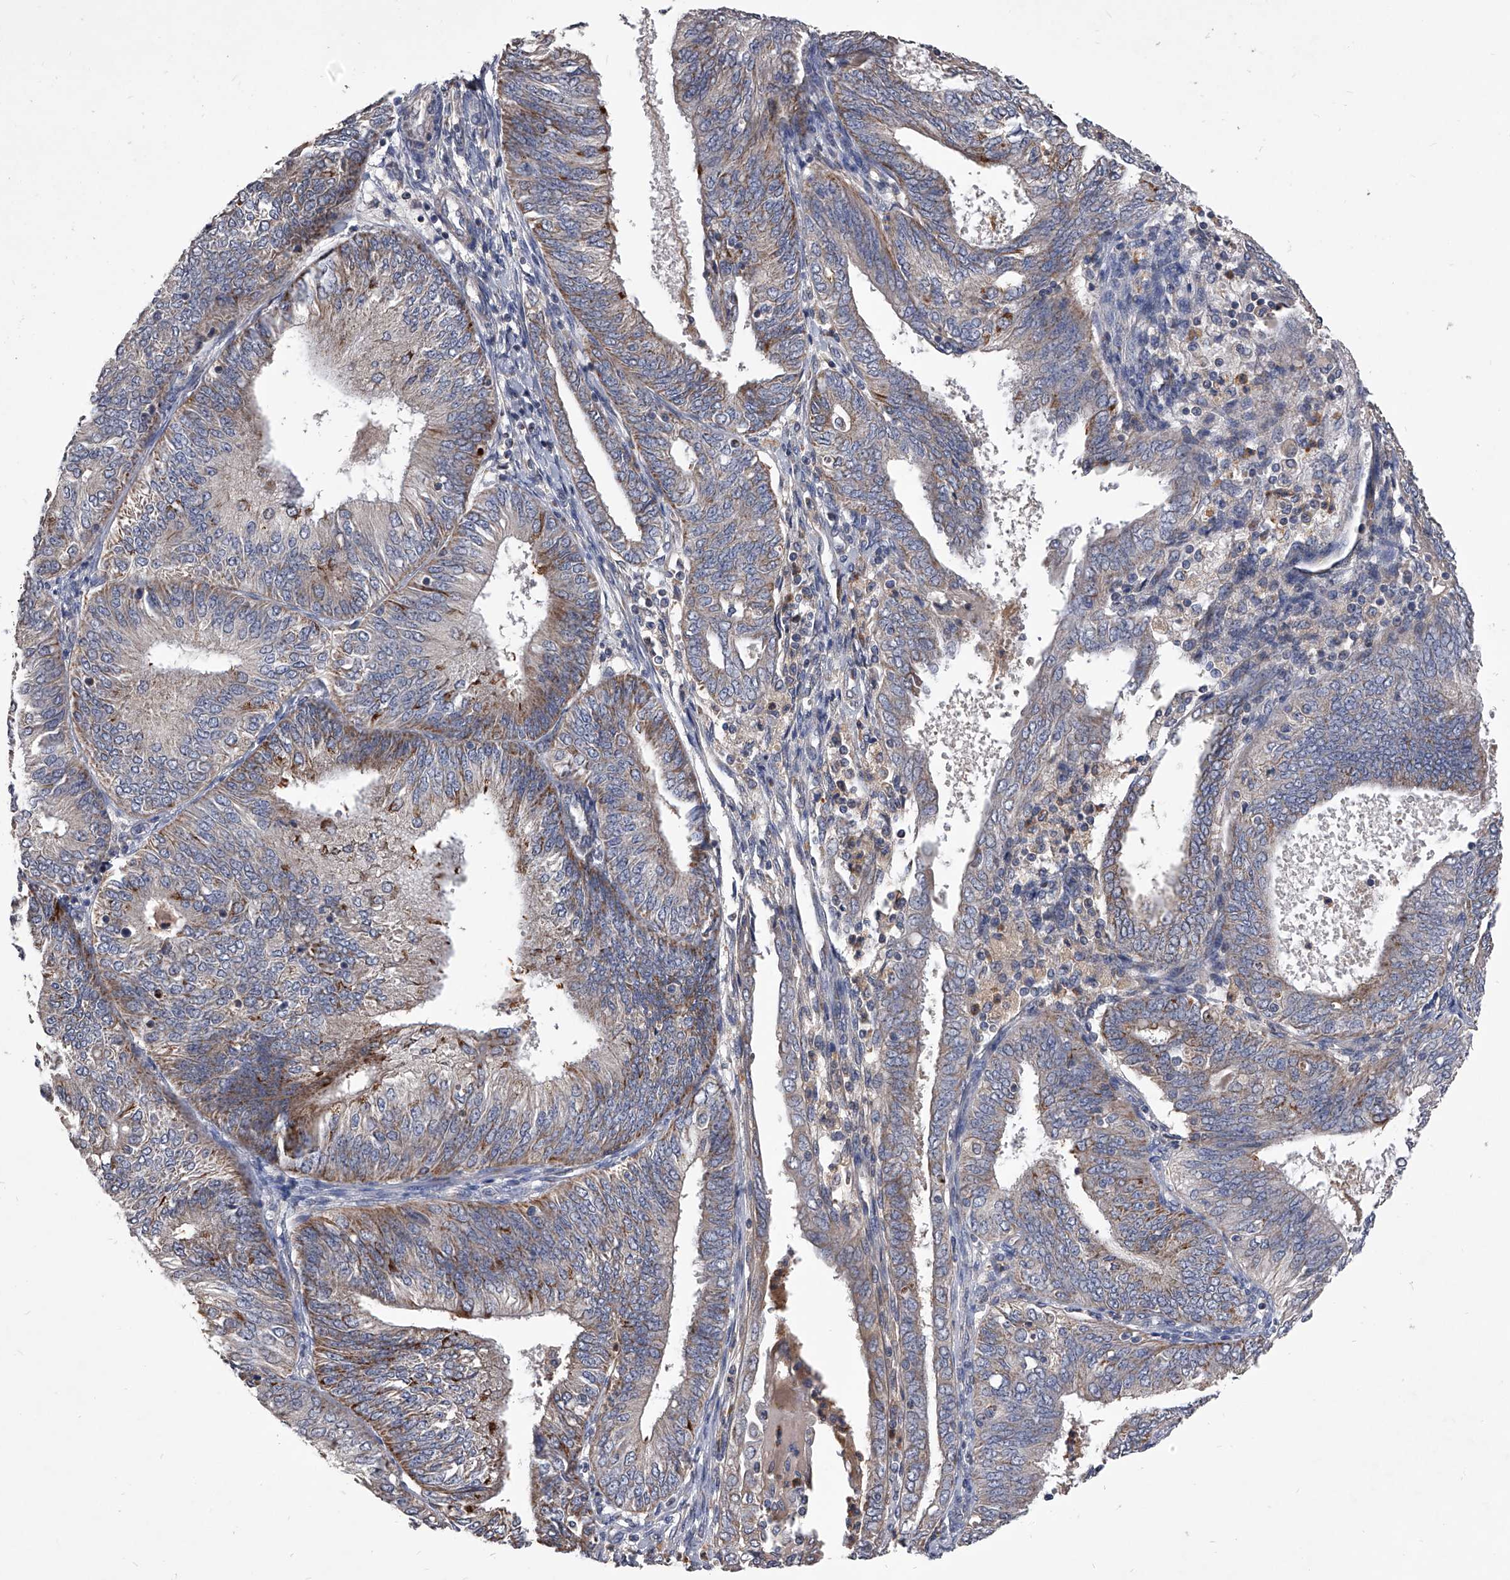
{"staining": {"intensity": "weak", "quantity": "25%-75%", "location": "cytoplasmic/membranous"}, "tissue": "endometrial cancer", "cell_type": "Tumor cells", "image_type": "cancer", "snomed": [{"axis": "morphology", "description": "Adenocarcinoma, NOS"}, {"axis": "topography", "description": "Endometrium"}], "caption": "High-magnification brightfield microscopy of endometrial adenocarcinoma stained with DAB (3,3'-diaminobenzidine) (brown) and counterstained with hematoxylin (blue). tumor cells exhibit weak cytoplasmic/membranous positivity is present in about25%-75% of cells. Using DAB (brown) and hematoxylin (blue) stains, captured at high magnification using brightfield microscopy.", "gene": "NRP1", "patient": {"sex": "female", "age": 58}}